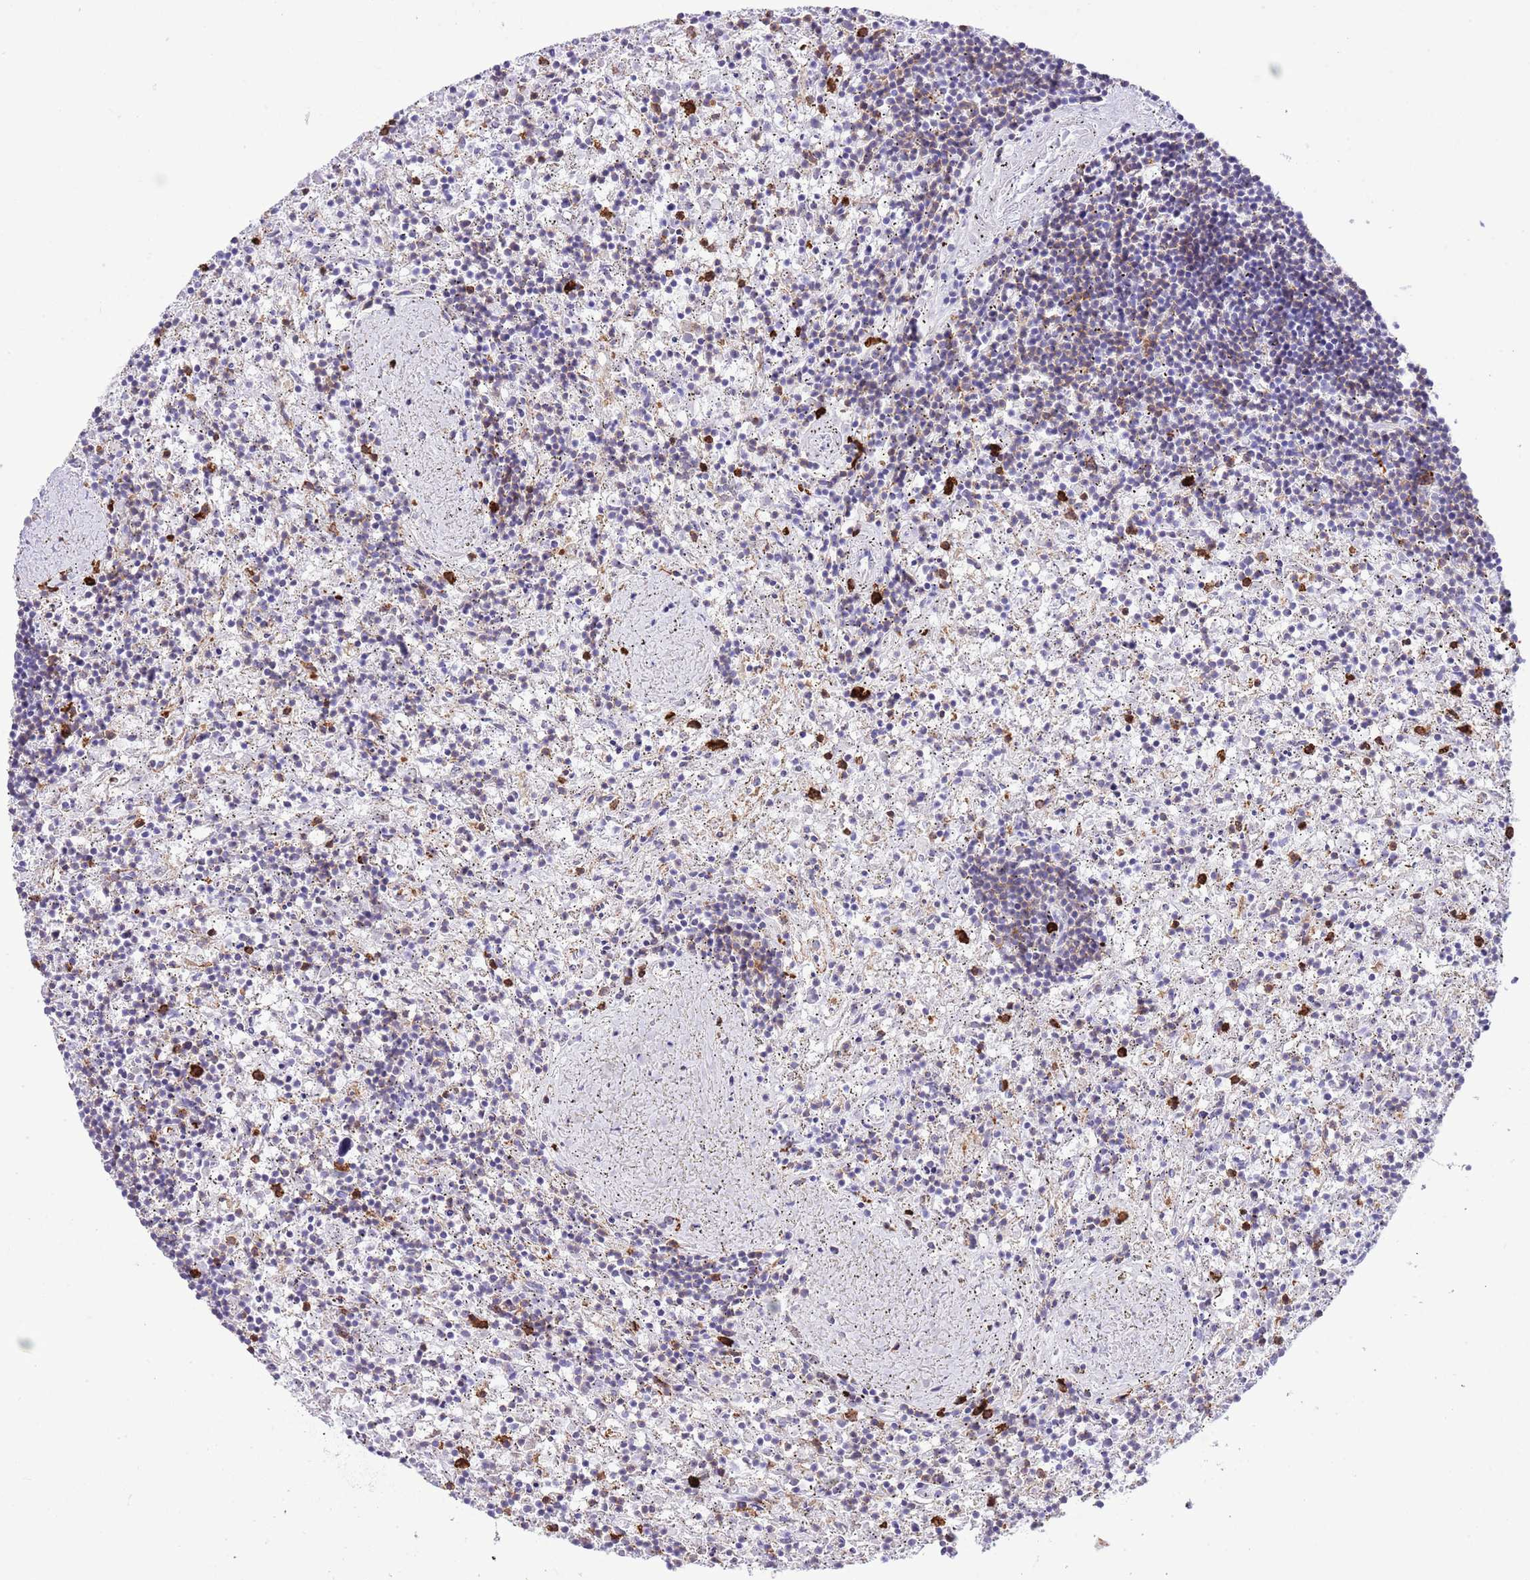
{"staining": {"intensity": "negative", "quantity": "none", "location": "none"}, "tissue": "lymphoma", "cell_type": "Tumor cells", "image_type": "cancer", "snomed": [{"axis": "morphology", "description": "Malignant lymphoma, non-Hodgkin's type, Low grade"}, {"axis": "topography", "description": "Spleen"}], "caption": "Tumor cells are negative for brown protein staining in lymphoma.", "gene": "EFHD2", "patient": {"sex": "male", "age": 76}}